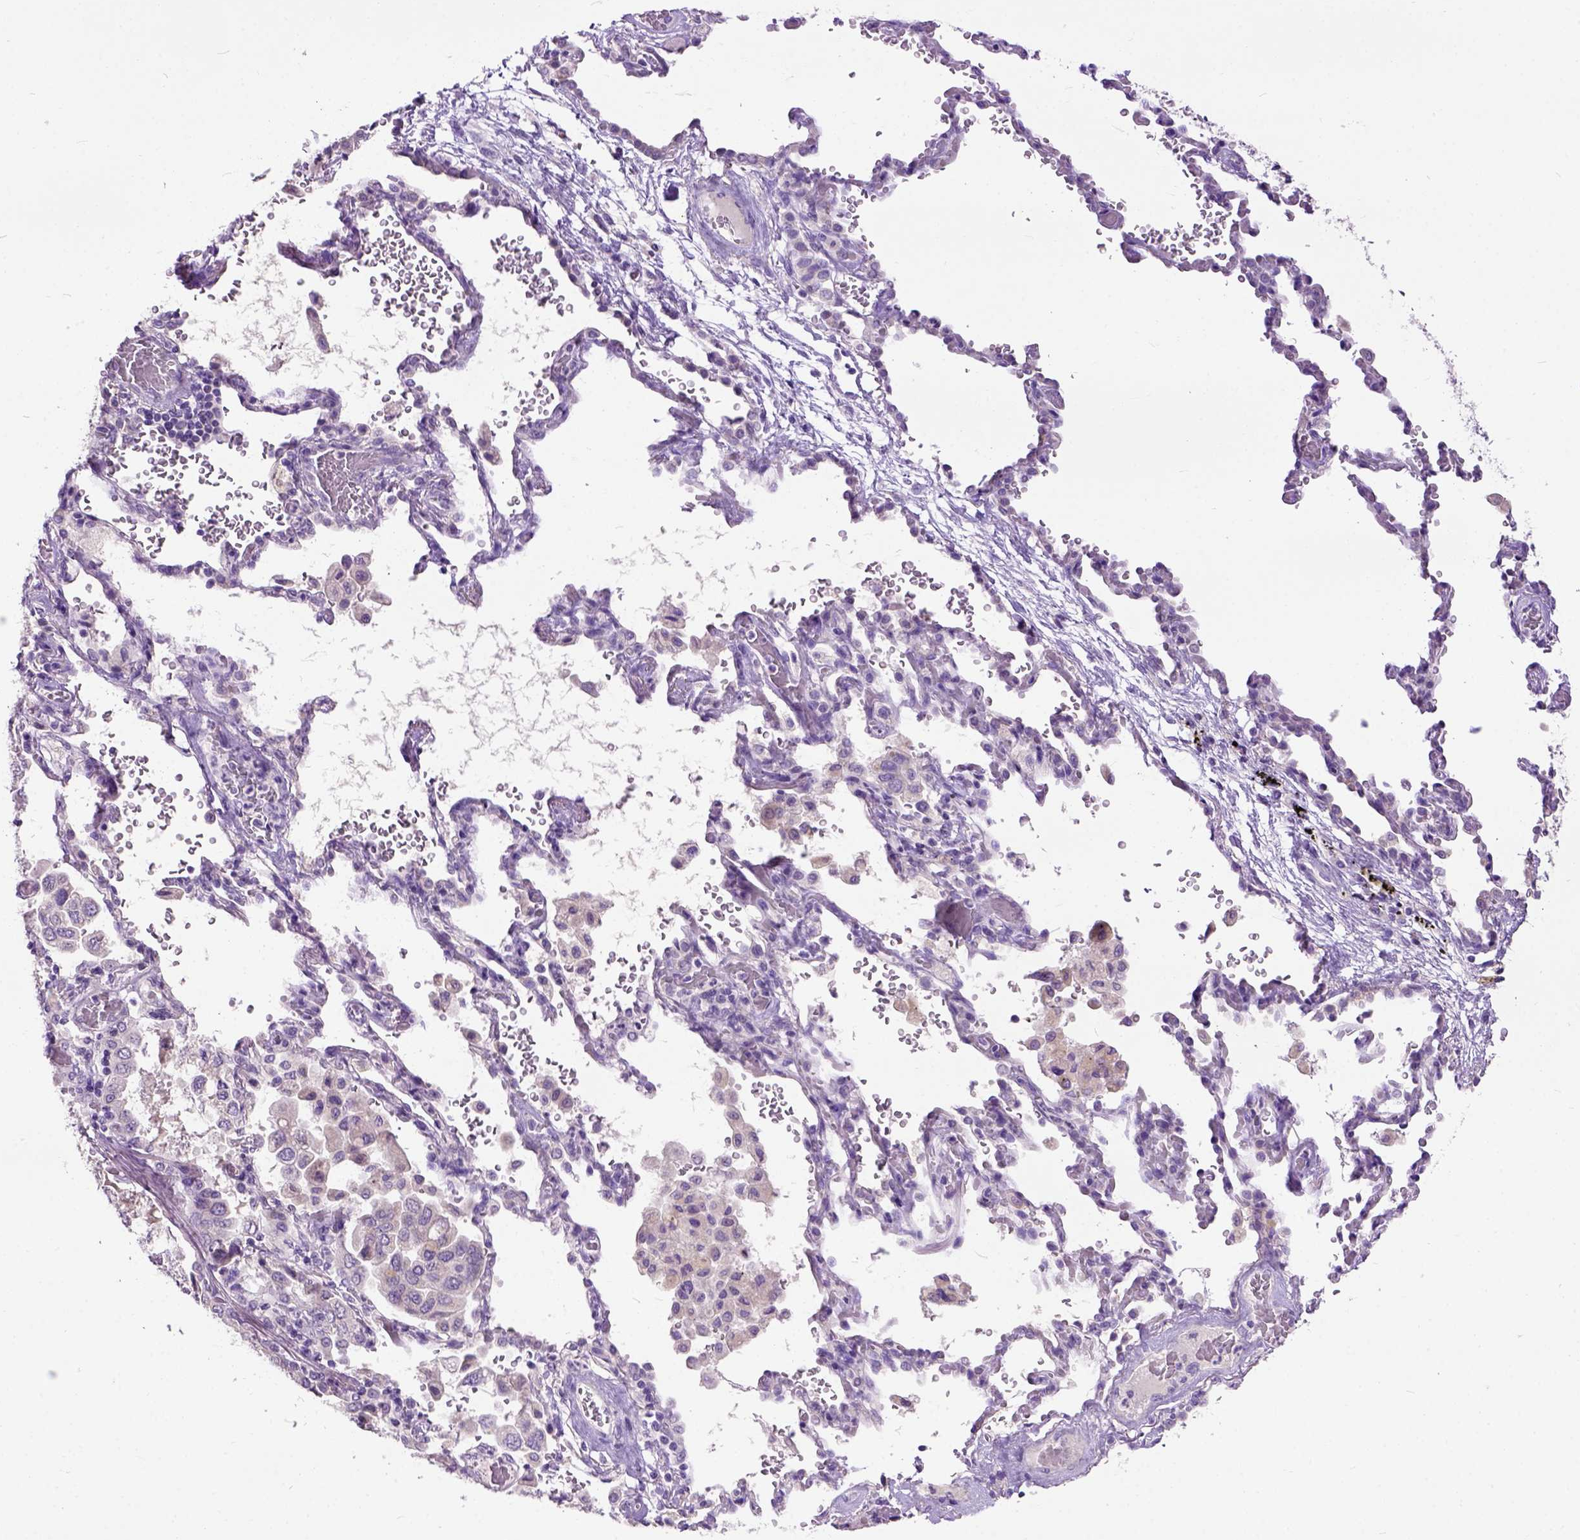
{"staining": {"intensity": "negative", "quantity": "none", "location": "none"}, "tissue": "lung cancer", "cell_type": "Tumor cells", "image_type": "cancer", "snomed": [{"axis": "morphology", "description": "Aneuploidy"}, {"axis": "morphology", "description": "Adenocarcinoma, NOS"}, {"axis": "morphology", "description": "Adenocarcinoma, metastatic, NOS"}, {"axis": "topography", "description": "Lymph node"}, {"axis": "topography", "description": "Lung"}], "caption": "Image shows no significant protein expression in tumor cells of metastatic adenocarcinoma (lung). (DAB (3,3'-diaminobenzidine) immunohistochemistry (IHC), high magnification).", "gene": "MAPT", "patient": {"sex": "female", "age": 48}}